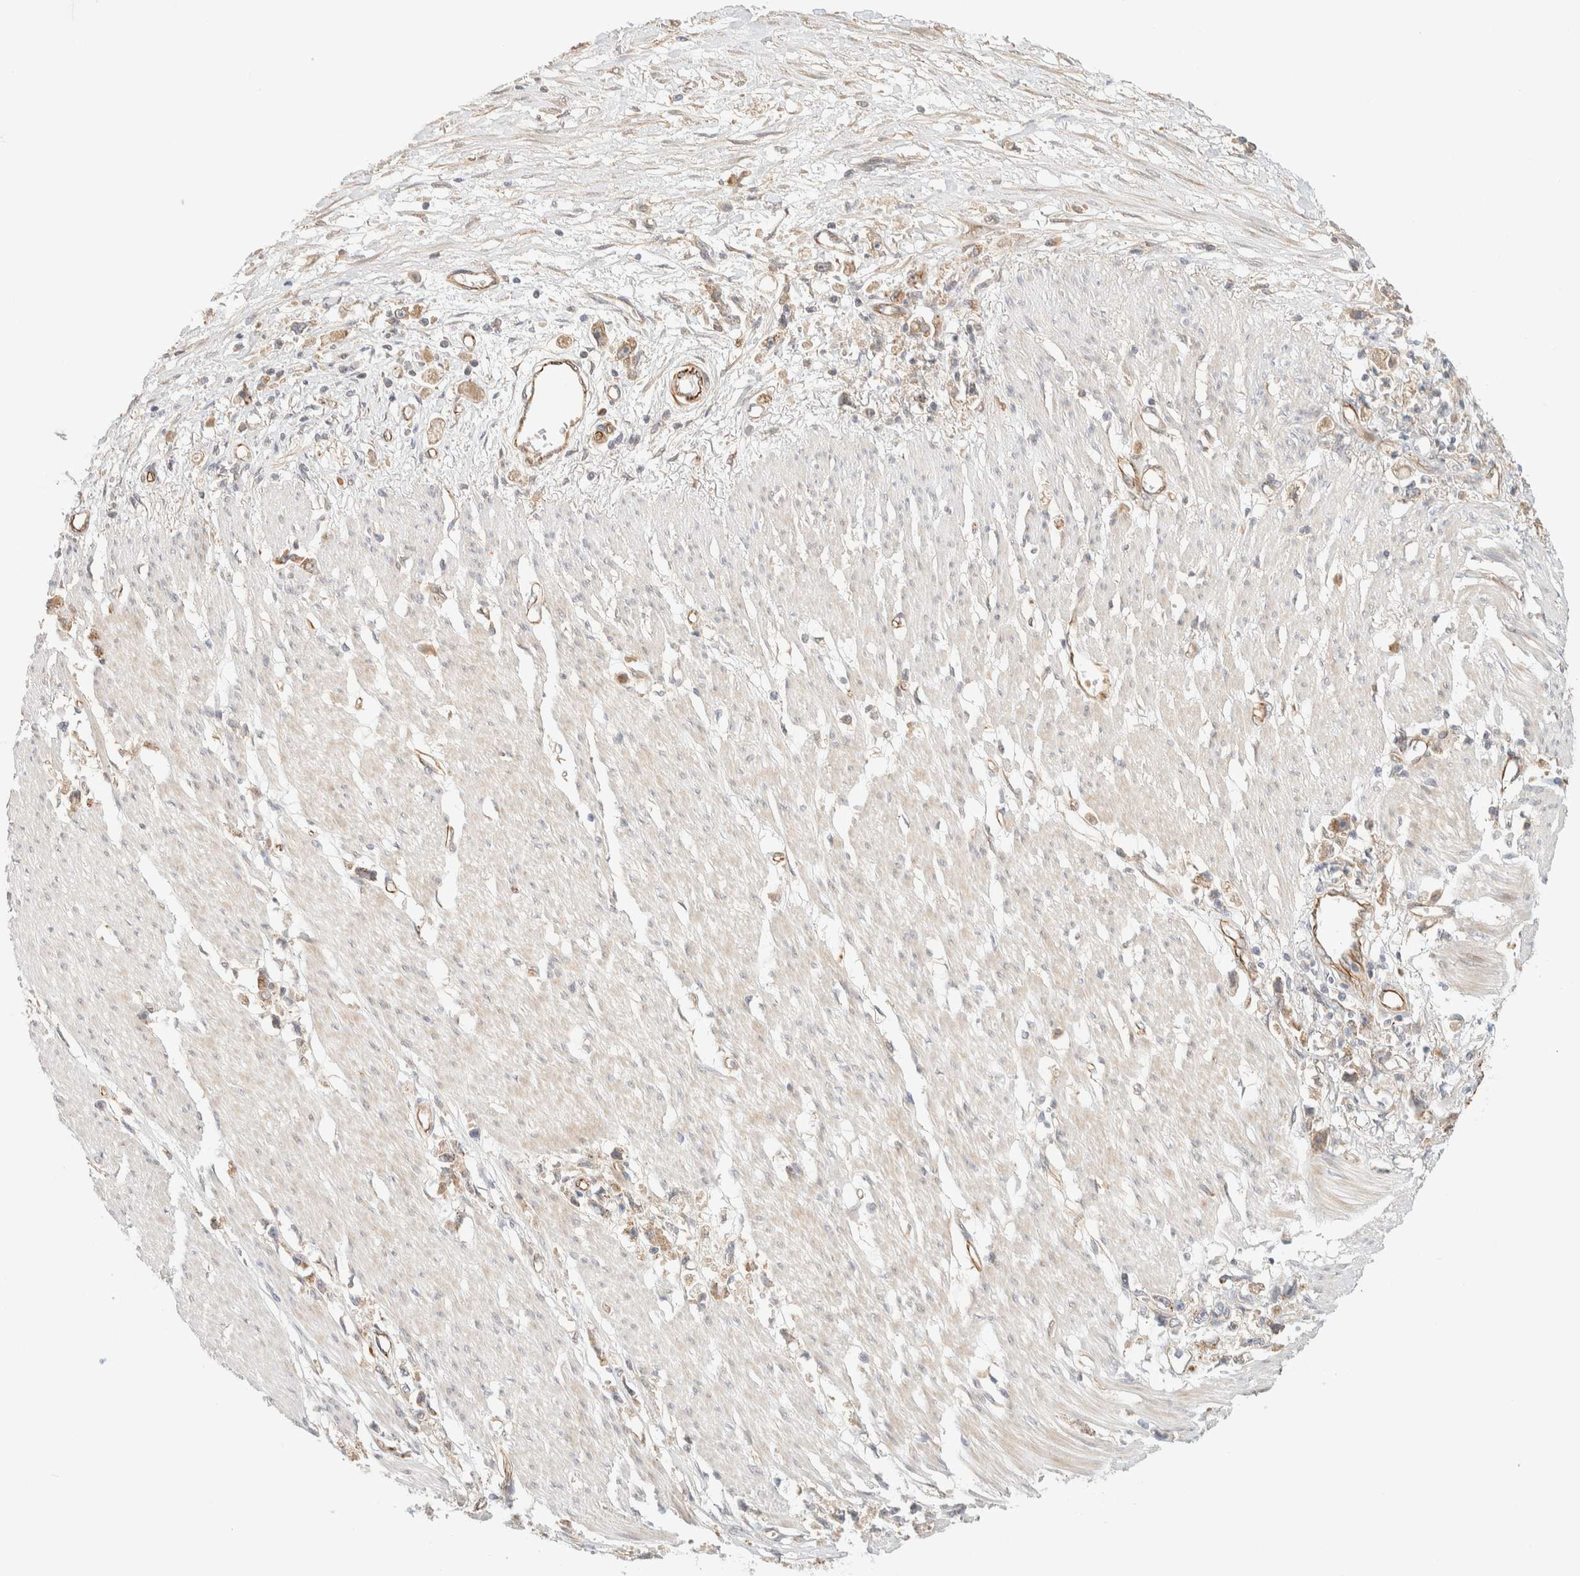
{"staining": {"intensity": "weak", "quantity": ">75%", "location": "cytoplasmic/membranous"}, "tissue": "stomach cancer", "cell_type": "Tumor cells", "image_type": "cancer", "snomed": [{"axis": "morphology", "description": "Adenocarcinoma, NOS"}, {"axis": "topography", "description": "Stomach"}], "caption": "DAB (3,3'-diaminobenzidine) immunohistochemical staining of stomach adenocarcinoma reveals weak cytoplasmic/membranous protein staining in approximately >75% of tumor cells.", "gene": "FAT1", "patient": {"sex": "female", "age": 59}}